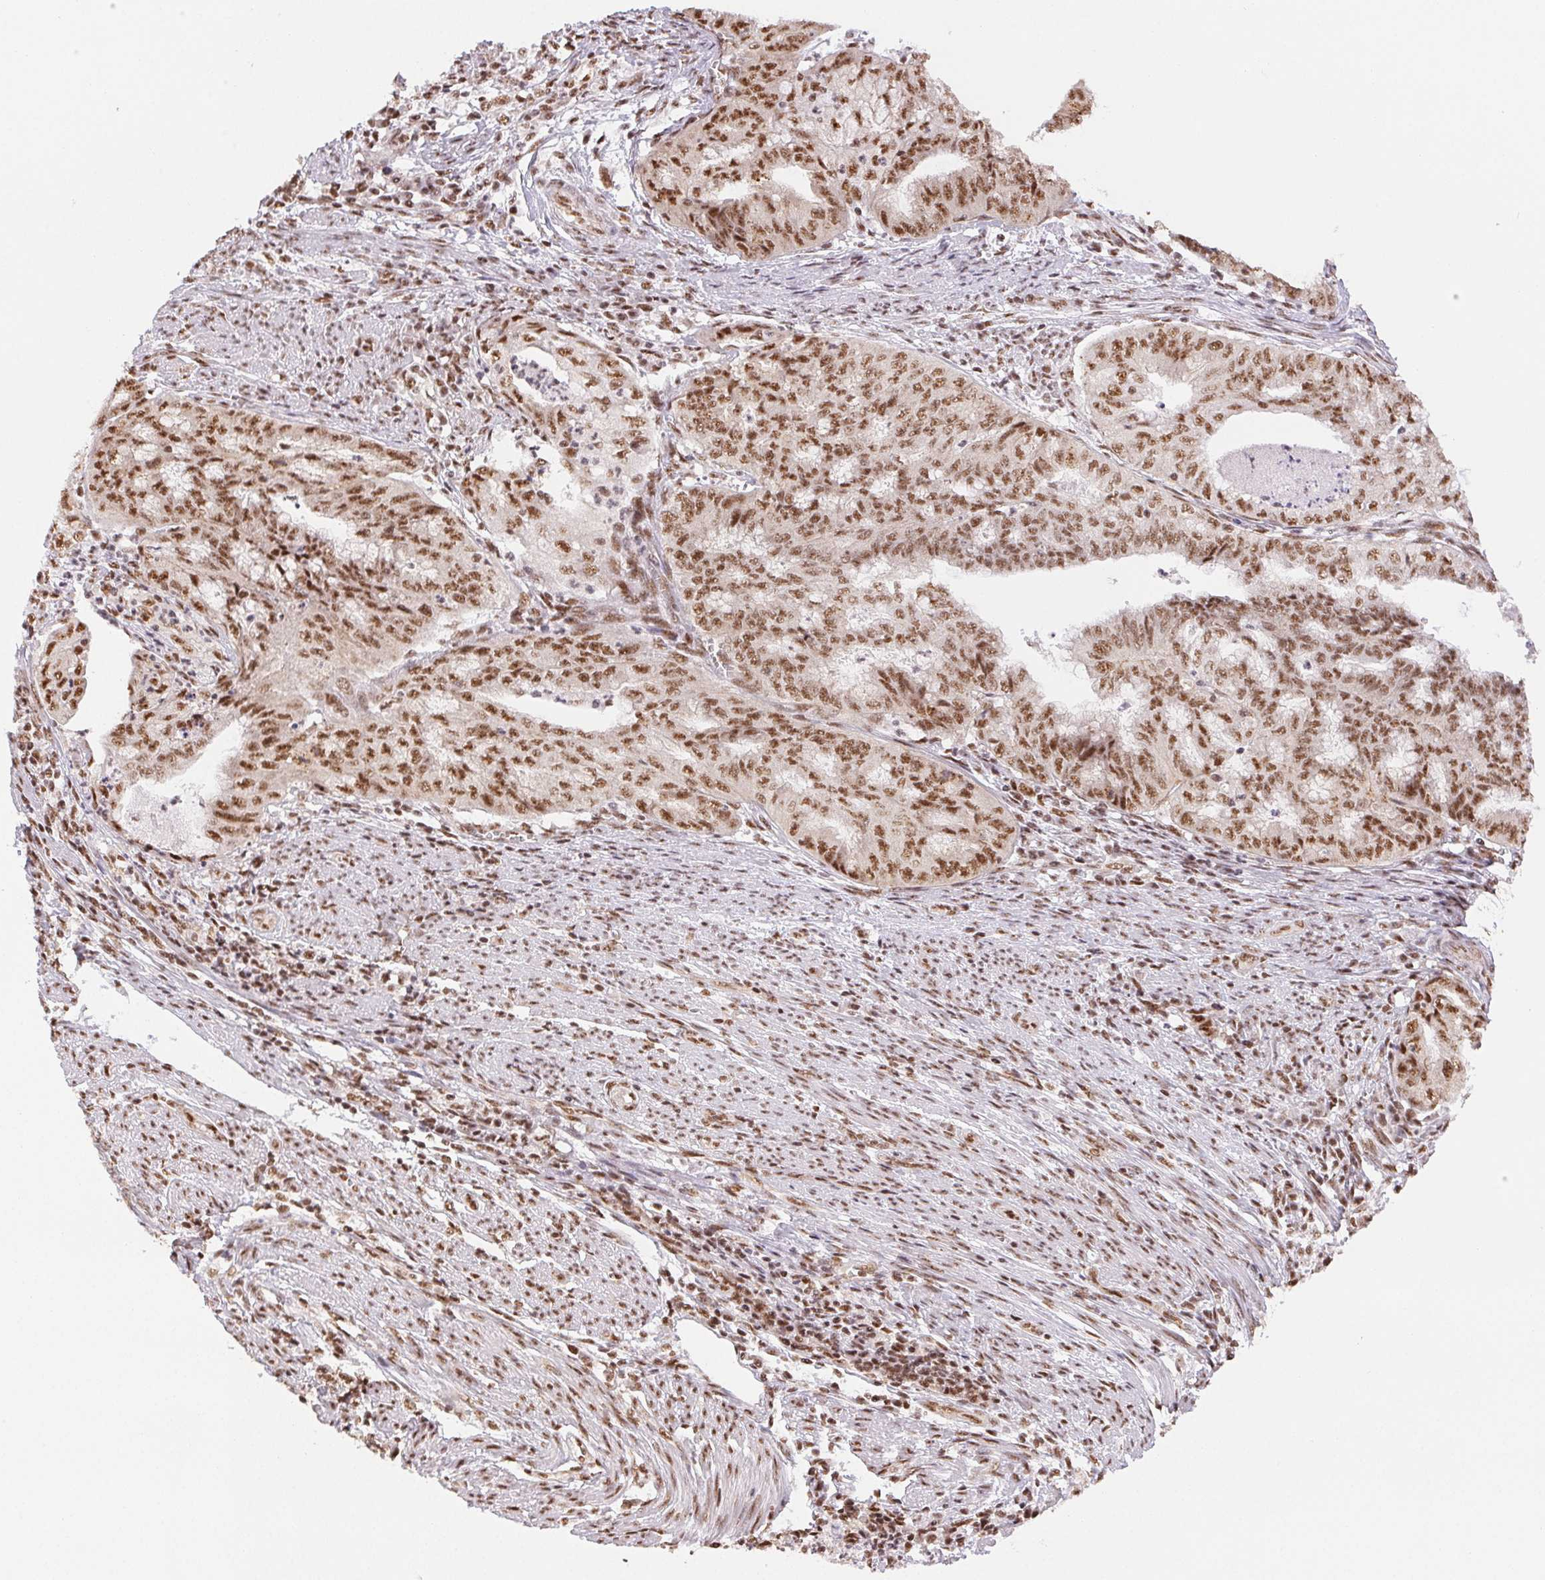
{"staining": {"intensity": "moderate", "quantity": "25%-75%", "location": "nuclear"}, "tissue": "endometrial cancer", "cell_type": "Tumor cells", "image_type": "cancer", "snomed": [{"axis": "morphology", "description": "Adenocarcinoma, NOS"}, {"axis": "topography", "description": "Endometrium"}], "caption": "High-power microscopy captured an immunohistochemistry (IHC) image of endometrial cancer (adenocarcinoma), revealing moderate nuclear positivity in approximately 25%-75% of tumor cells.", "gene": "IK", "patient": {"sex": "female", "age": 79}}